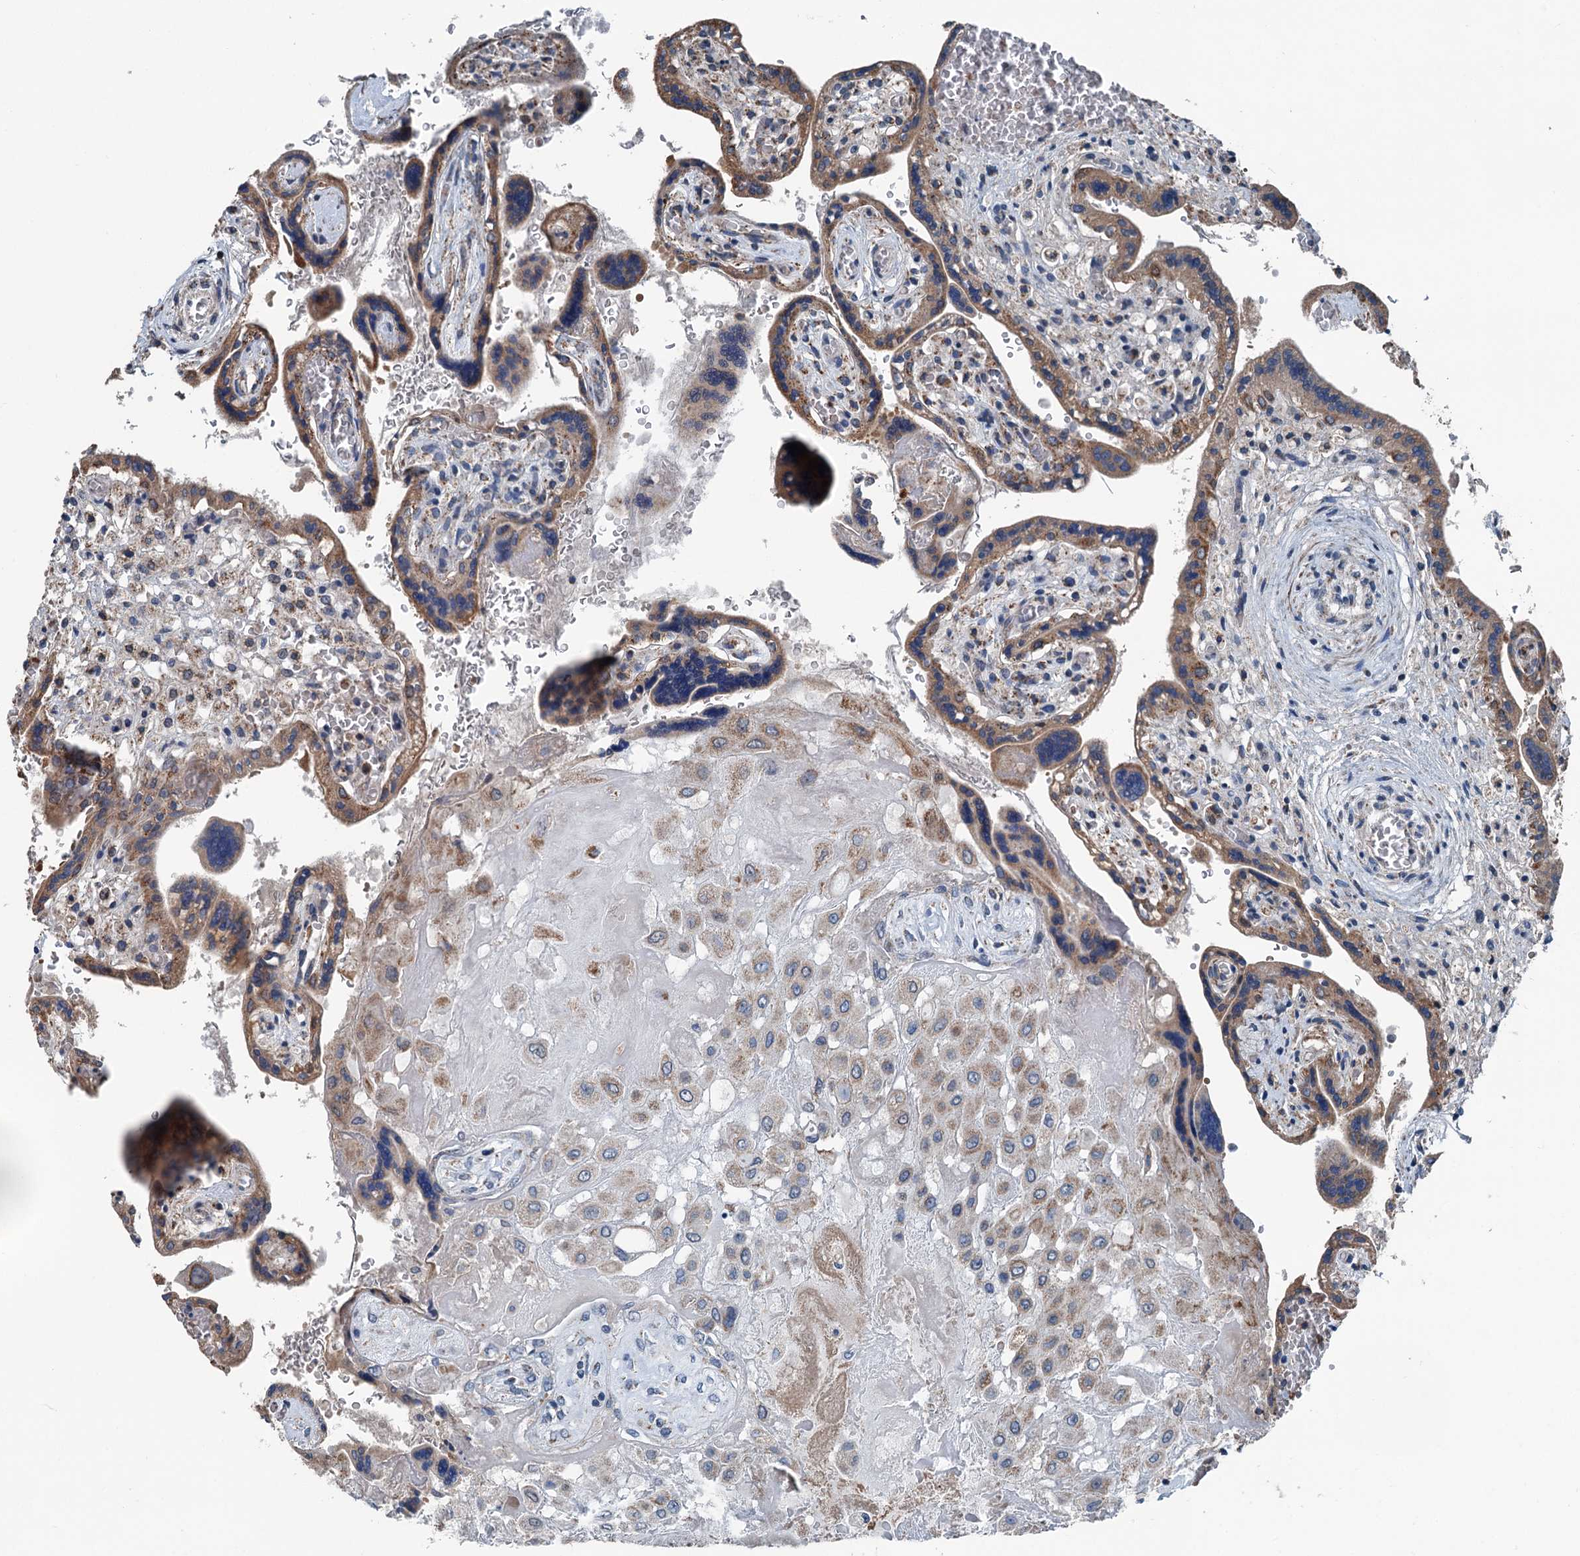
{"staining": {"intensity": "moderate", "quantity": ">75%", "location": "cytoplasmic/membranous"}, "tissue": "placenta", "cell_type": "Decidual cells", "image_type": "normal", "snomed": [{"axis": "morphology", "description": "Normal tissue, NOS"}, {"axis": "topography", "description": "Placenta"}], "caption": "The immunohistochemical stain labels moderate cytoplasmic/membranous expression in decidual cells of normal placenta.", "gene": "TRPT1", "patient": {"sex": "female", "age": 37}}